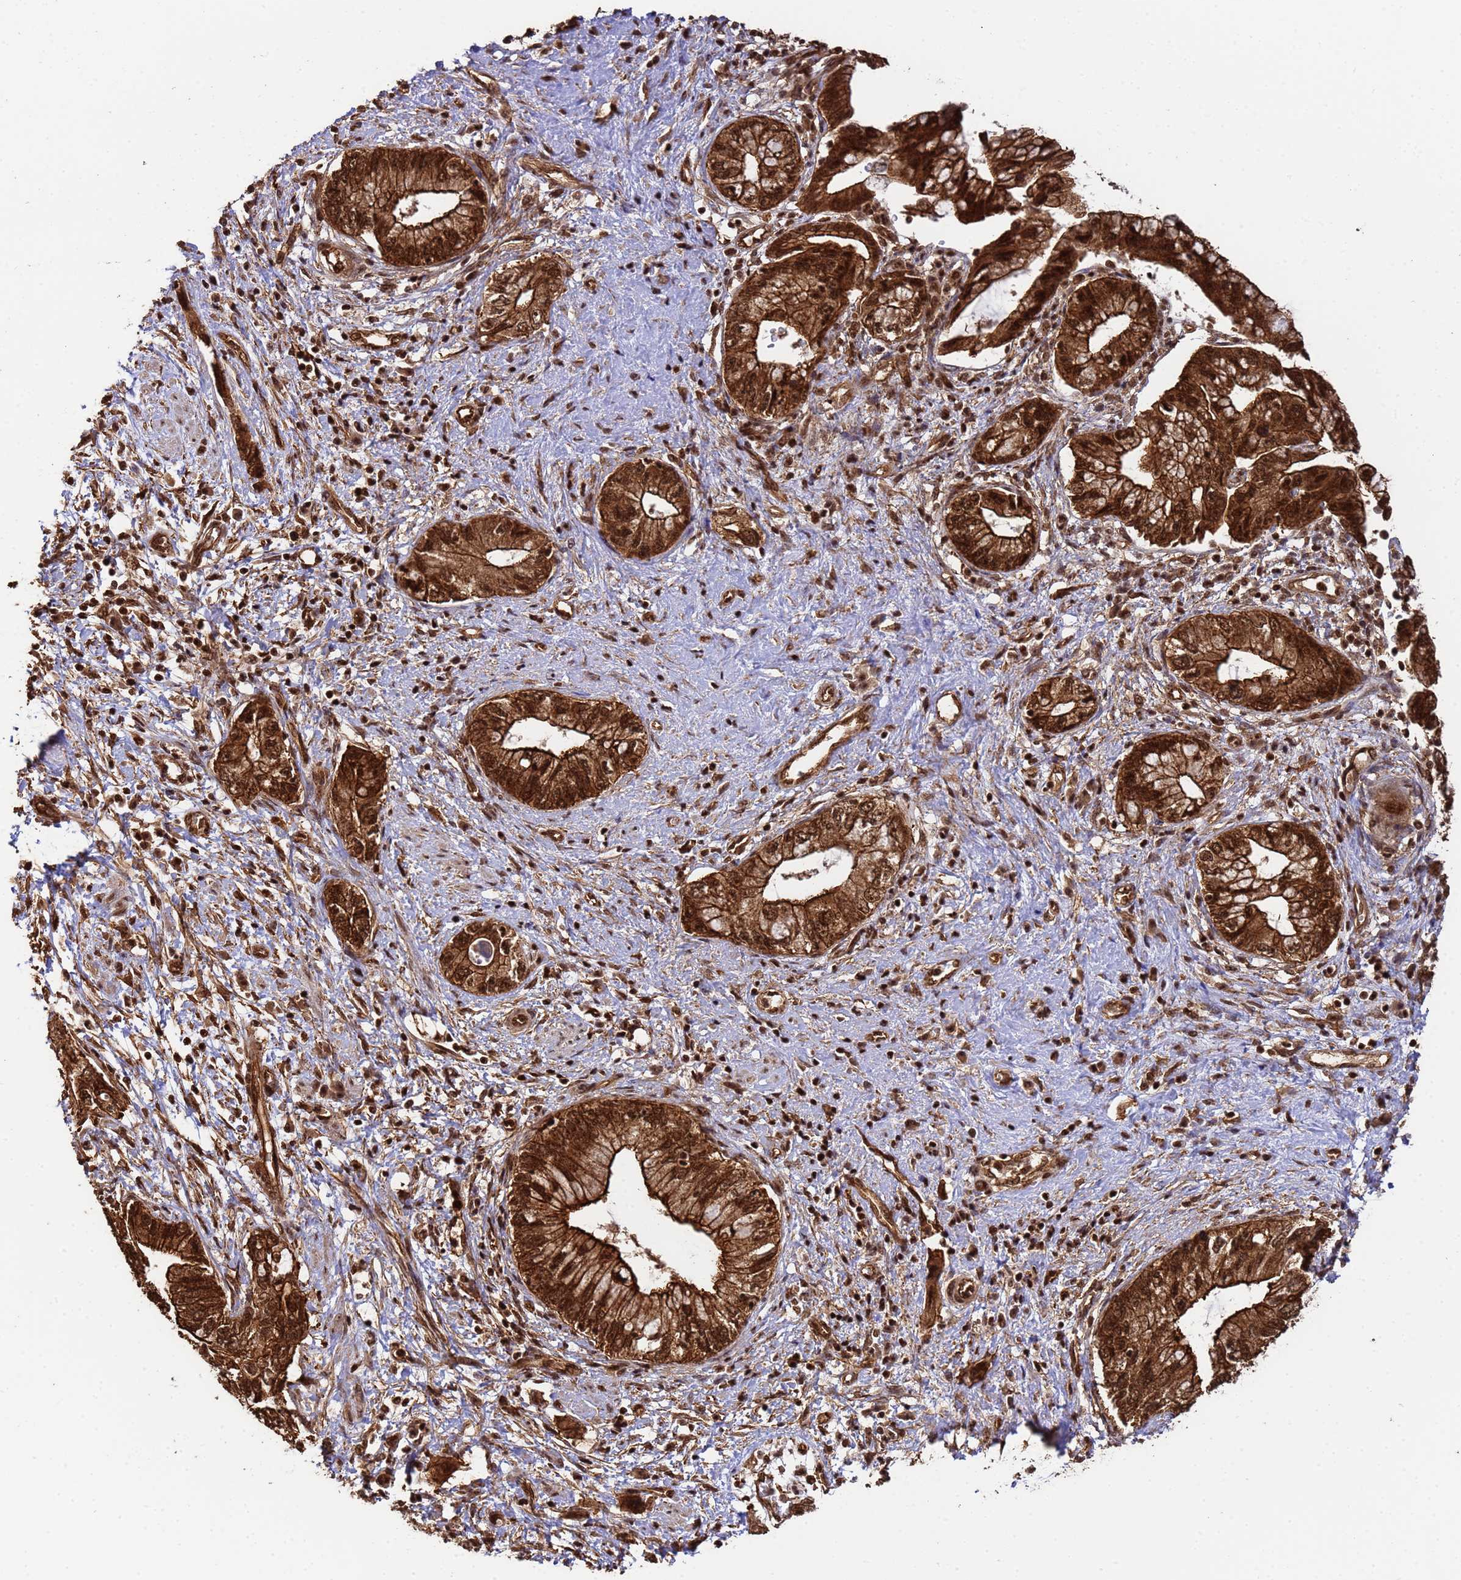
{"staining": {"intensity": "strong", "quantity": ">75%", "location": "cytoplasmic/membranous,nuclear"}, "tissue": "pancreatic cancer", "cell_type": "Tumor cells", "image_type": "cancer", "snomed": [{"axis": "morphology", "description": "Adenocarcinoma, NOS"}, {"axis": "topography", "description": "Pancreas"}], "caption": "DAB immunohistochemical staining of pancreatic cancer reveals strong cytoplasmic/membranous and nuclear protein staining in approximately >75% of tumor cells.", "gene": "SYF2", "patient": {"sex": "female", "age": 73}}